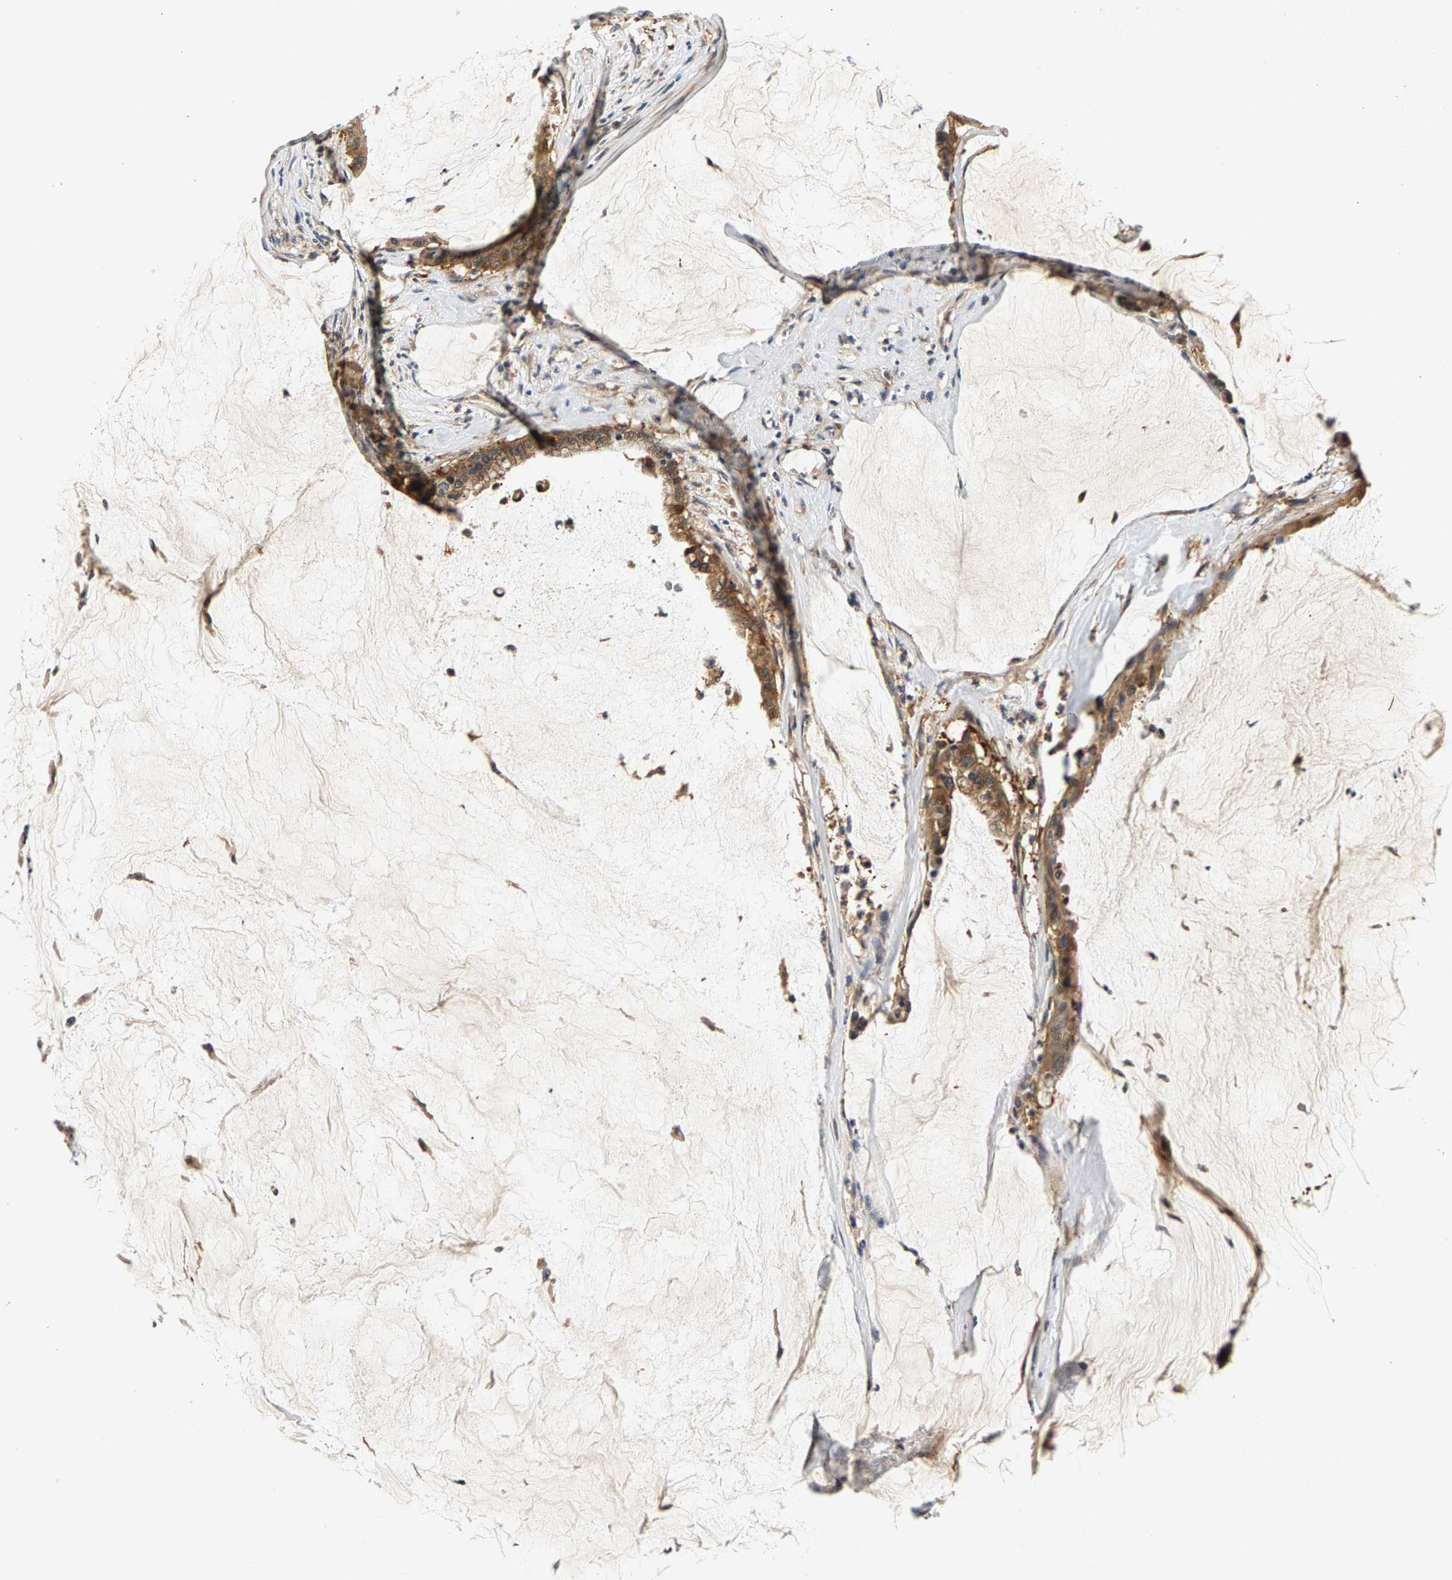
{"staining": {"intensity": "moderate", "quantity": ">75%", "location": "cytoplasmic/membranous"}, "tissue": "pancreatic cancer", "cell_type": "Tumor cells", "image_type": "cancer", "snomed": [{"axis": "morphology", "description": "Adenocarcinoma, NOS"}, {"axis": "topography", "description": "Pancreas"}], "caption": "Protein analysis of adenocarcinoma (pancreatic) tissue reveals moderate cytoplasmic/membranous positivity in about >75% of tumor cells.", "gene": "FAM78A", "patient": {"sex": "male", "age": 41}}